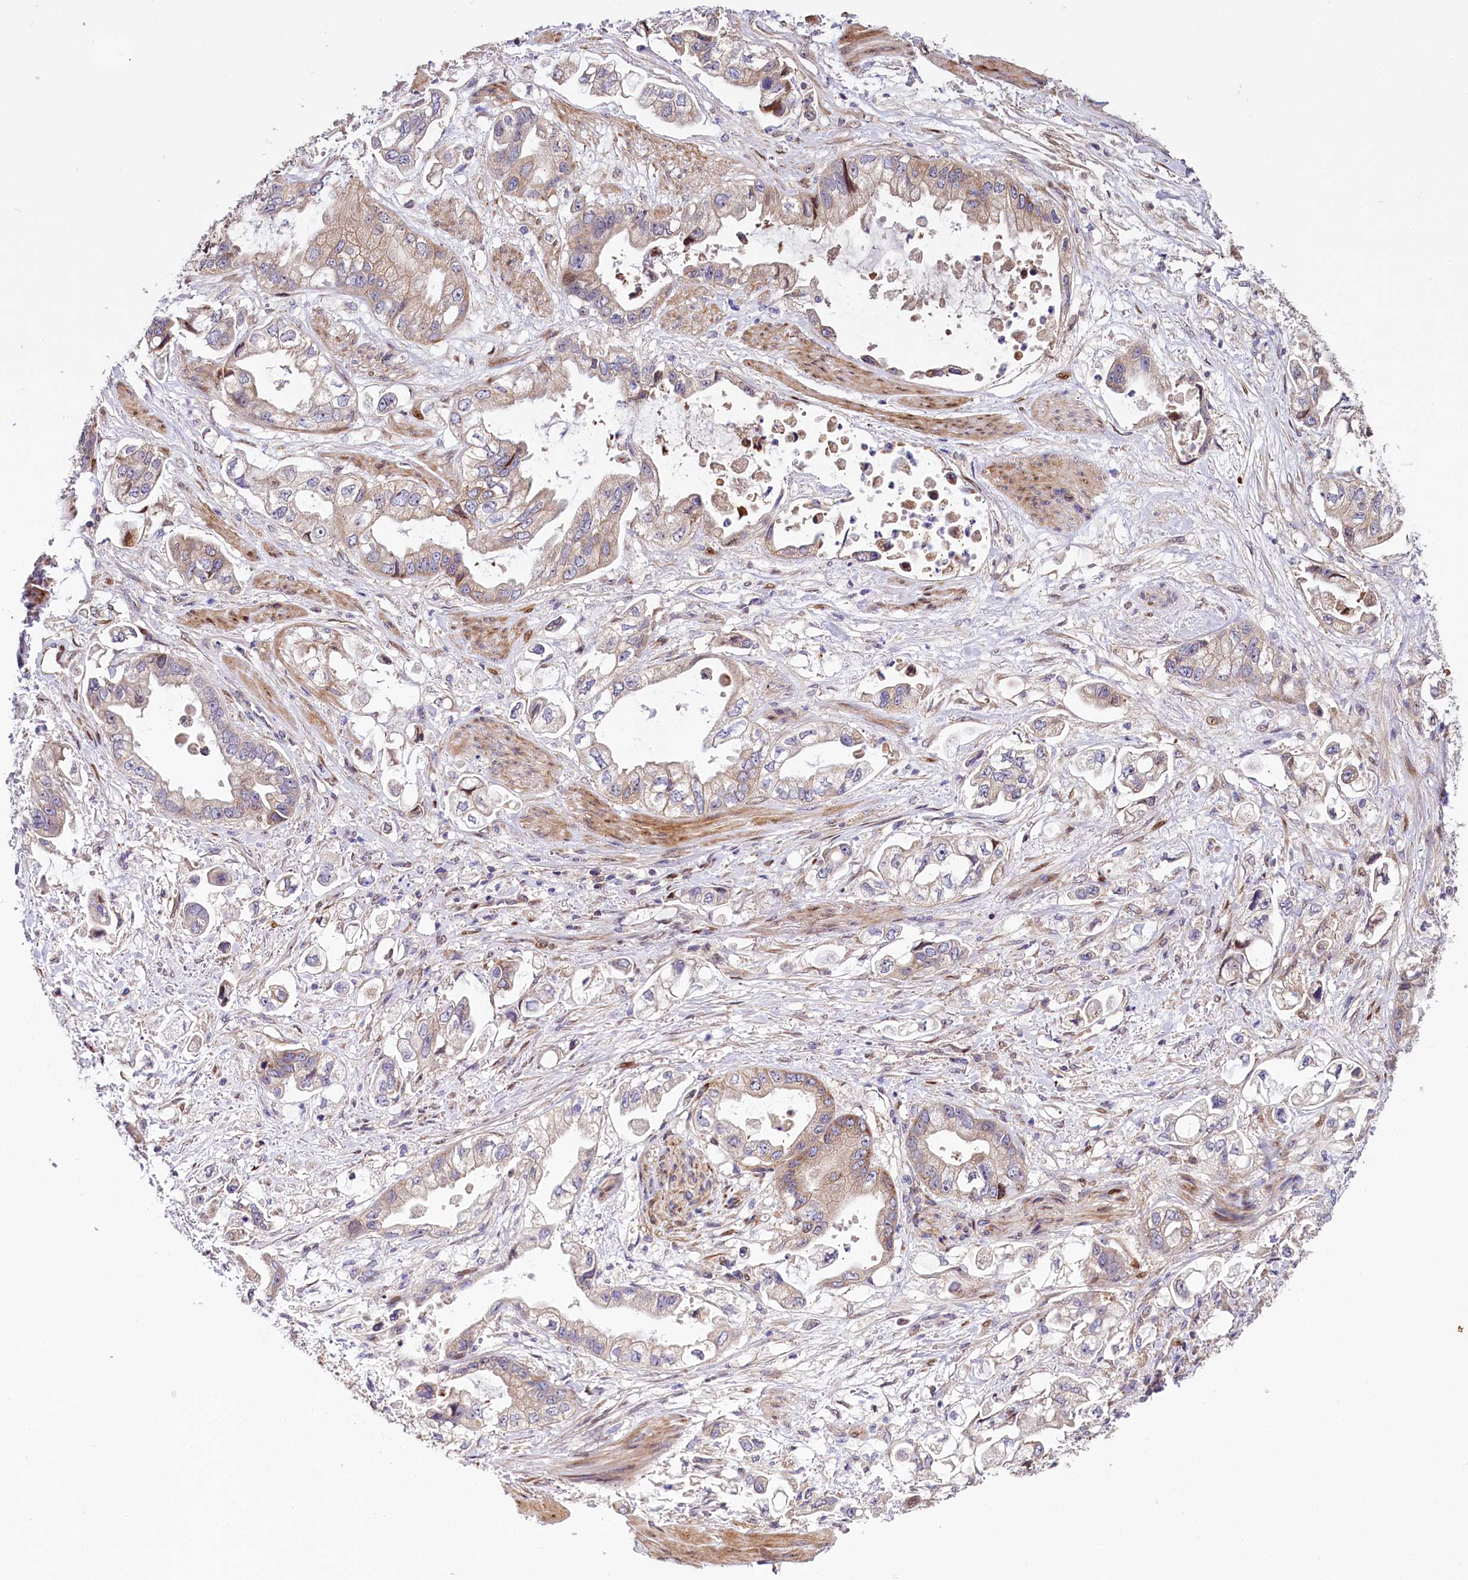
{"staining": {"intensity": "weak", "quantity": ">75%", "location": "cytoplasmic/membranous"}, "tissue": "stomach cancer", "cell_type": "Tumor cells", "image_type": "cancer", "snomed": [{"axis": "morphology", "description": "Adenocarcinoma, NOS"}, {"axis": "topography", "description": "Stomach"}], "caption": "Approximately >75% of tumor cells in human stomach cancer (adenocarcinoma) demonstrate weak cytoplasmic/membranous protein expression as visualized by brown immunohistochemical staining.", "gene": "PDZRN3", "patient": {"sex": "male", "age": 62}}